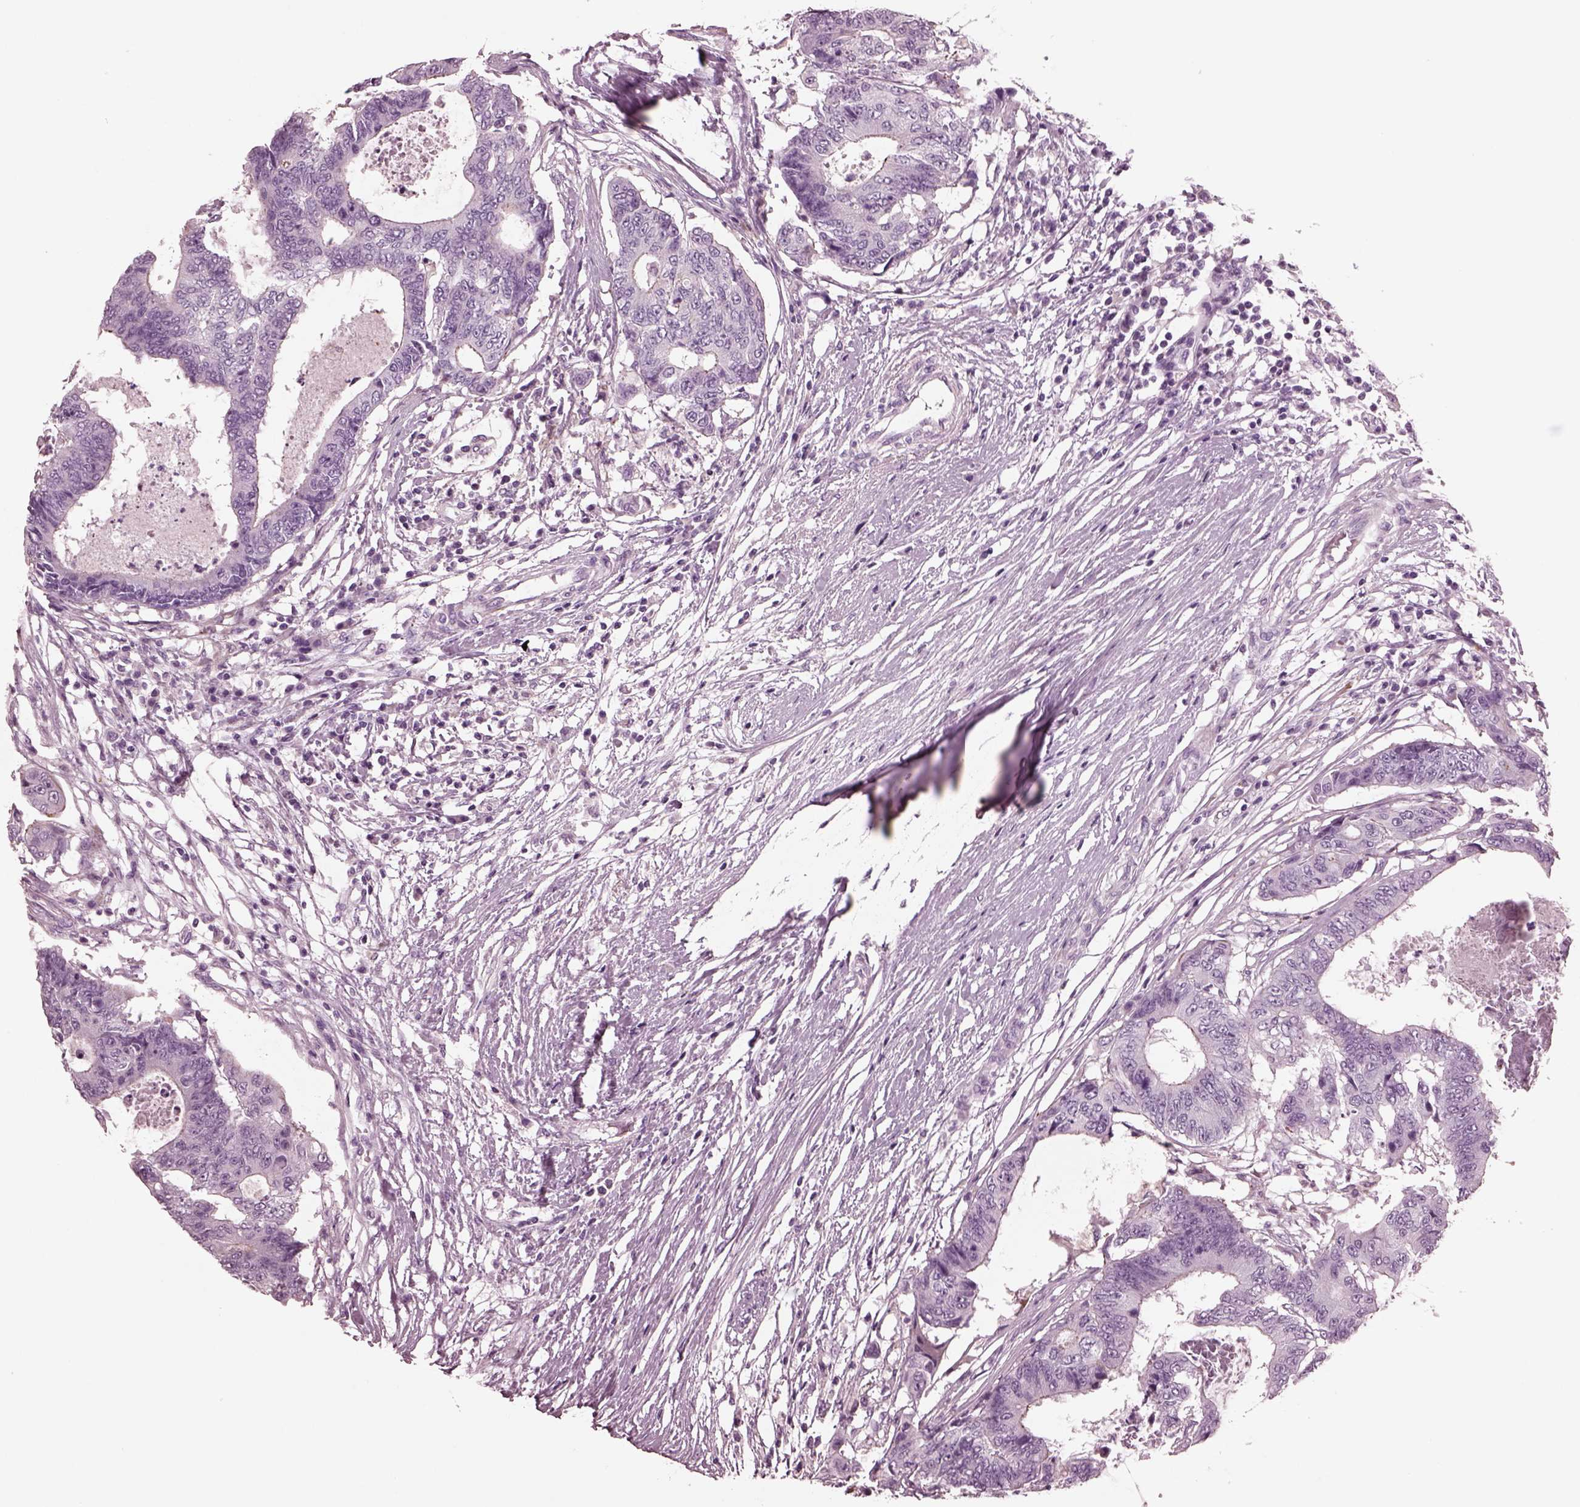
{"staining": {"intensity": "strong", "quantity": "<25%", "location": "cytoplasmic/membranous"}, "tissue": "colorectal cancer", "cell_type": "Tumor cells", "image_type": "cancer", "snomed": [{"axis": "morphology", "description": "Adenocarcinoma, NOS"}, {"axis": "topography", "description": "Colon"}], "caption": "This is an image of immunohistochemistry staining of colorectal cancer, which shows strong positivity in the cytoplasmic/membranous of tumor cells.", "gene": "GDF11", "patient": {"sex": "female", "age": 48}}